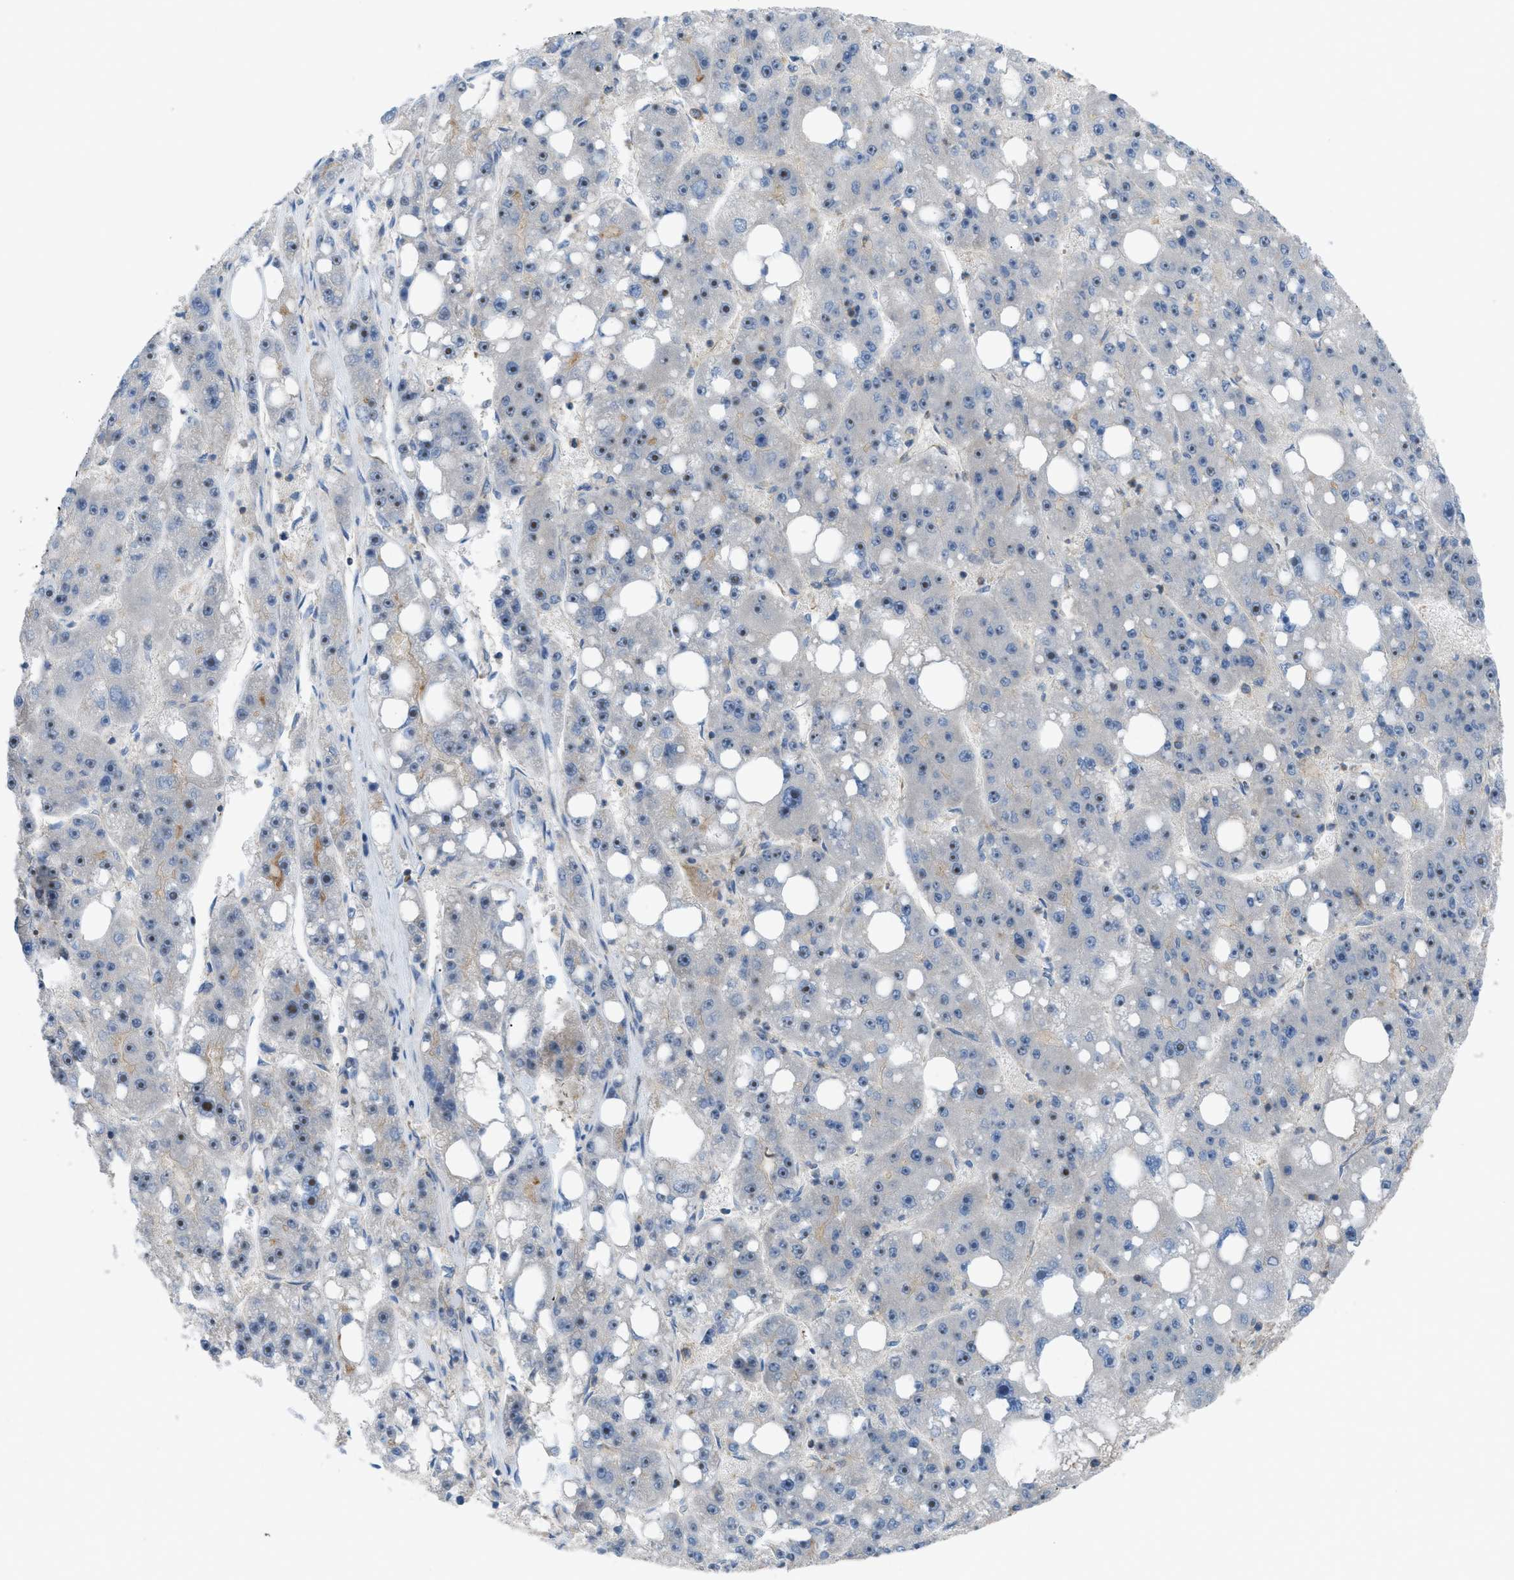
{"staining": {"intensity": "moderate", "quantity": "25%-75%", "location": "nuclear"}, "tissue": "liver cancer", "cell_type": "Tumor cells", "image_type": "cancer", "snomed": [{"axis": "morphology", "description": "Carcinoma, Hepatocellular, NOS"}, {"axis": "topography", "description": "Liver"}], "caption": "Immunohistochemical staining of human liver hepatocellular carcinoma shows moderate nuclear protein positivity in about 25%-75% of tumor cells. Nuclei are stained in blue.", "gene": "ATP2A3", "patient": {"sex": "female", "age": 61}}